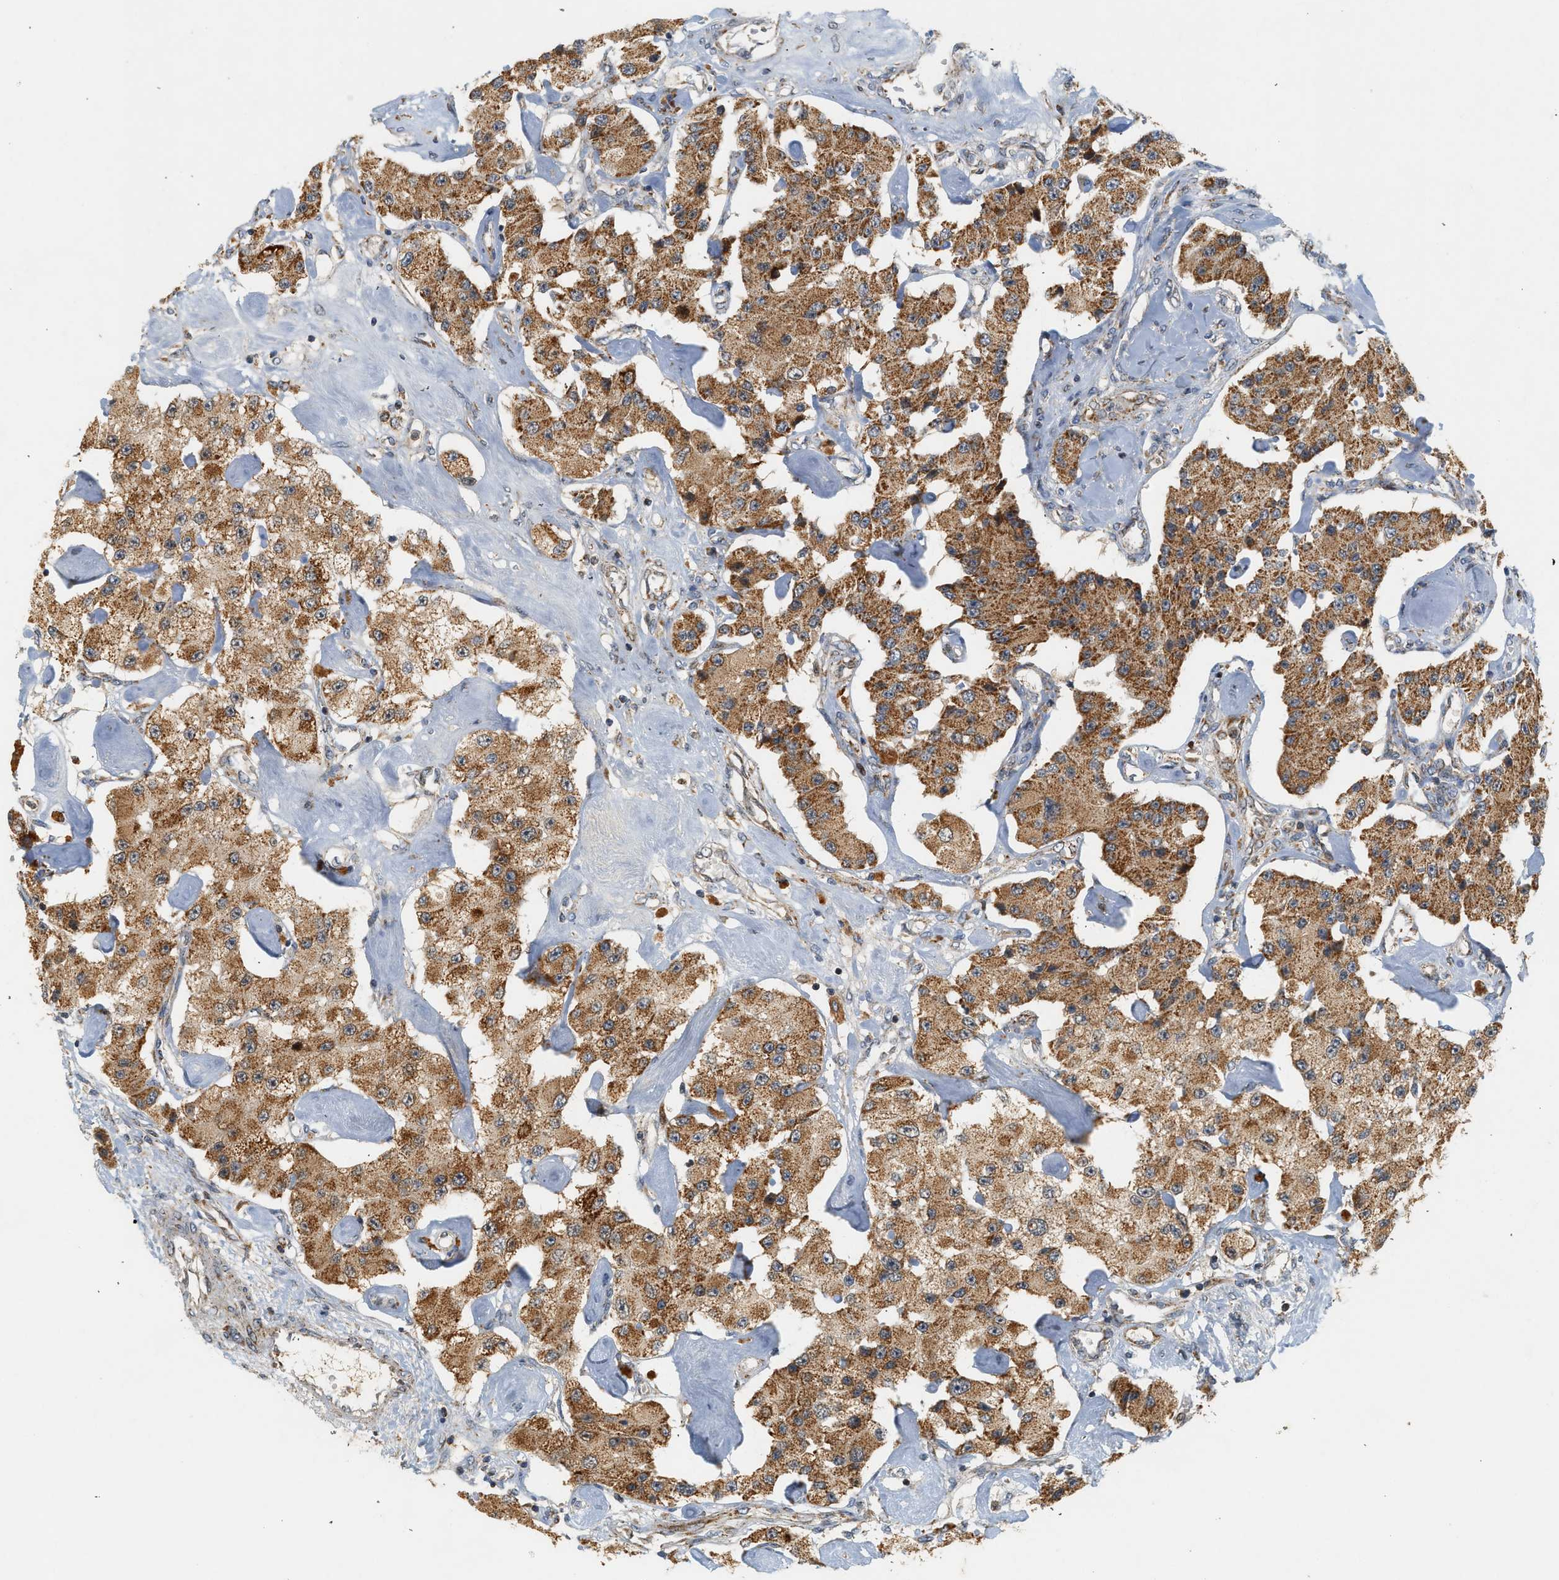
{"staining": {"intensity": "moderate", "quantity": ">75%", "location": "cytoplasmic/membranous"}, "tissue": "carcinoid", "cell_type": "Tumor cells", "image_type": "cancer", "snomed": [{"axis": "morphology", "description": "Carcinoid, malignant, NOS"}, {"axis": "topography", "description": "Pancreas"}], "caption": "Carcinoid was stained to show a protein in brown. There is medium levels of moderate cytoplasmic/membranous staining in about >75% of tumor cells. Nuclei are stained in blue.", "gene": "MCU", "patient": {"sex": "male", "age": 41}}